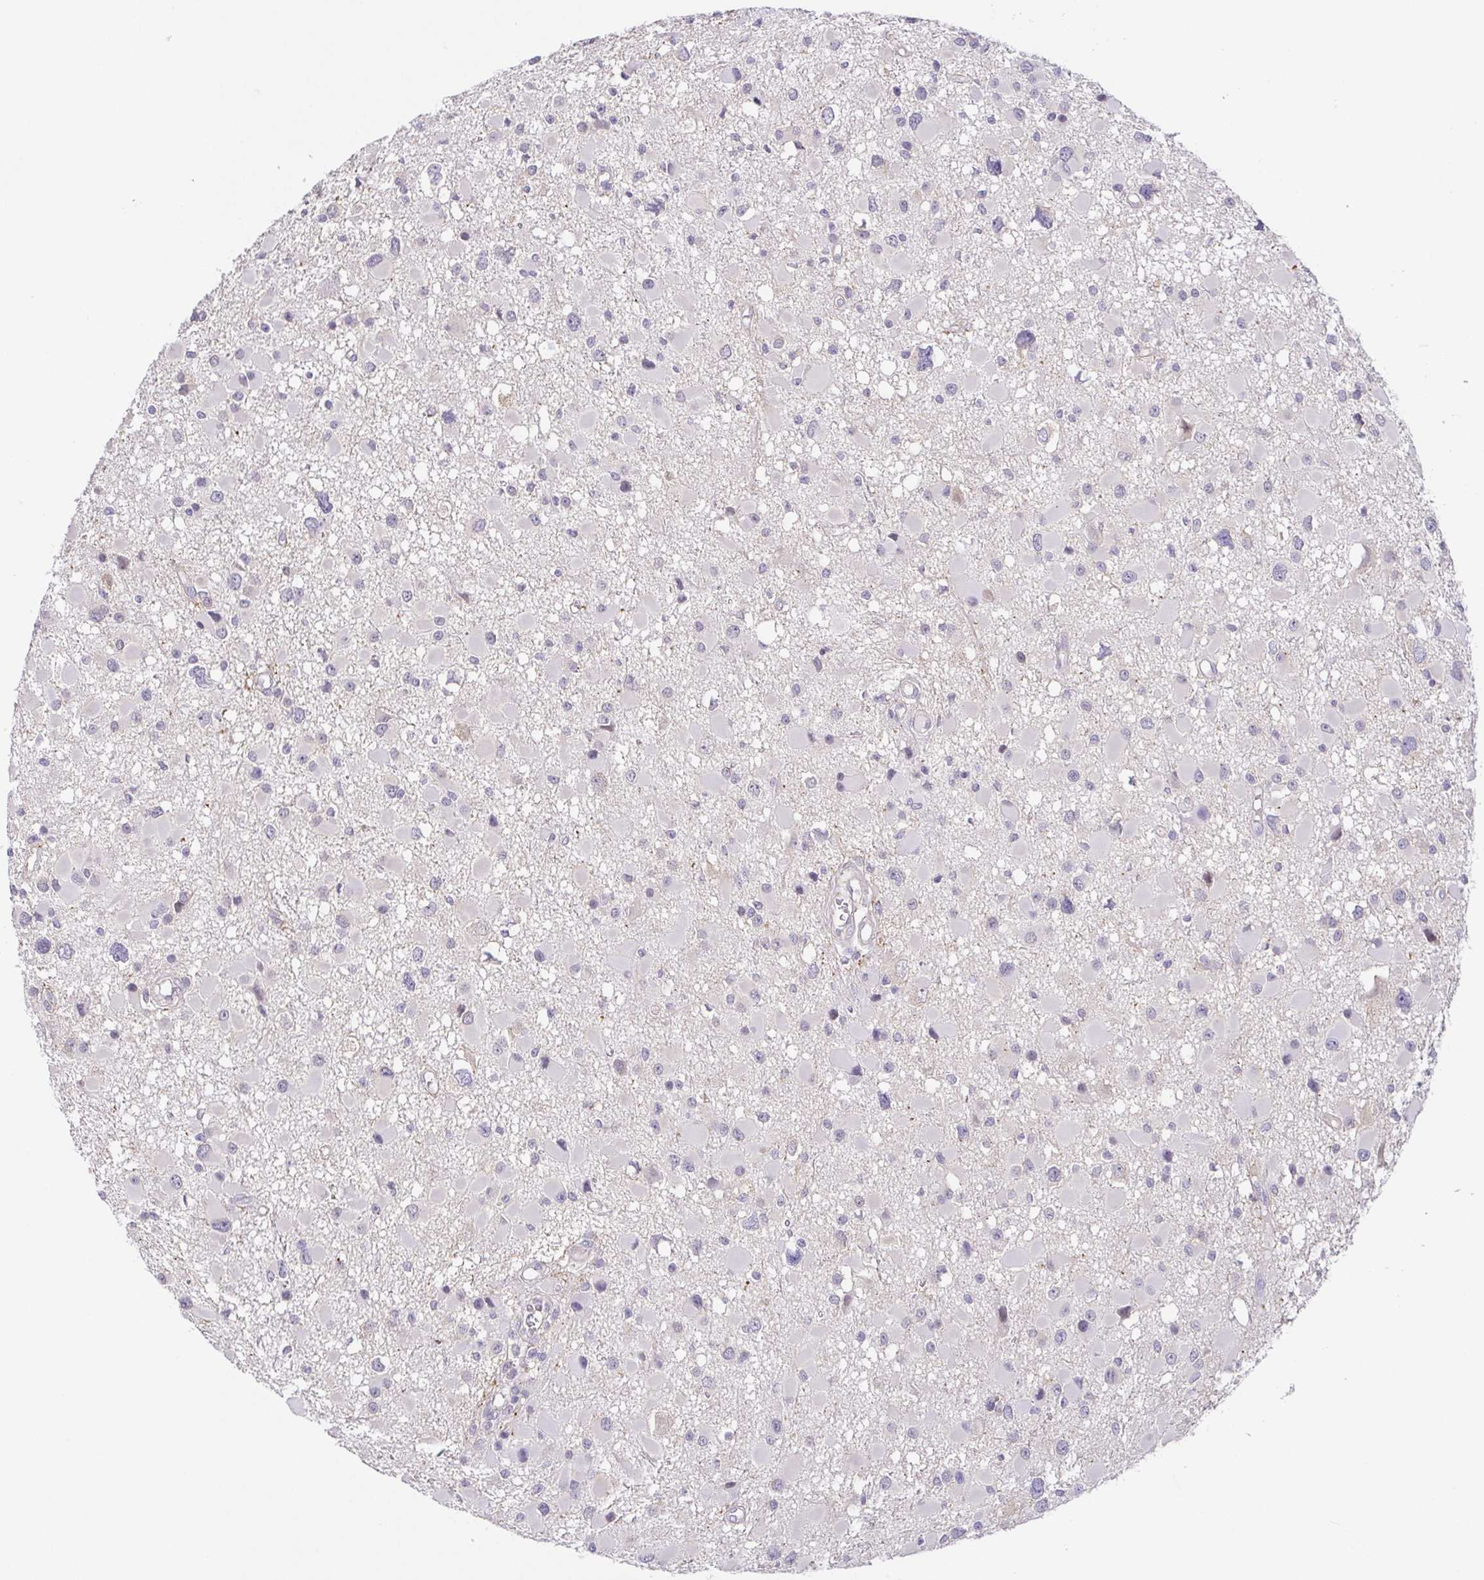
{"staining": {"intensity": "negative", "quantity": "none", "location": "none"}, "tissue": "glioma", "cell_type": "Tumor cells", "image_type": "cancer", "snomed": [{"axis": "morphology", "description": "Glioma, malignant, High grade"}, {"axis": "topography", "description": "Brain"}], "caption": "A photomicrograph of human malignant glioma (high-grade) is negative for staining in tumor cells.", "gene": "KRTDAP", "patient": {"sex": "male", "age": 54}}